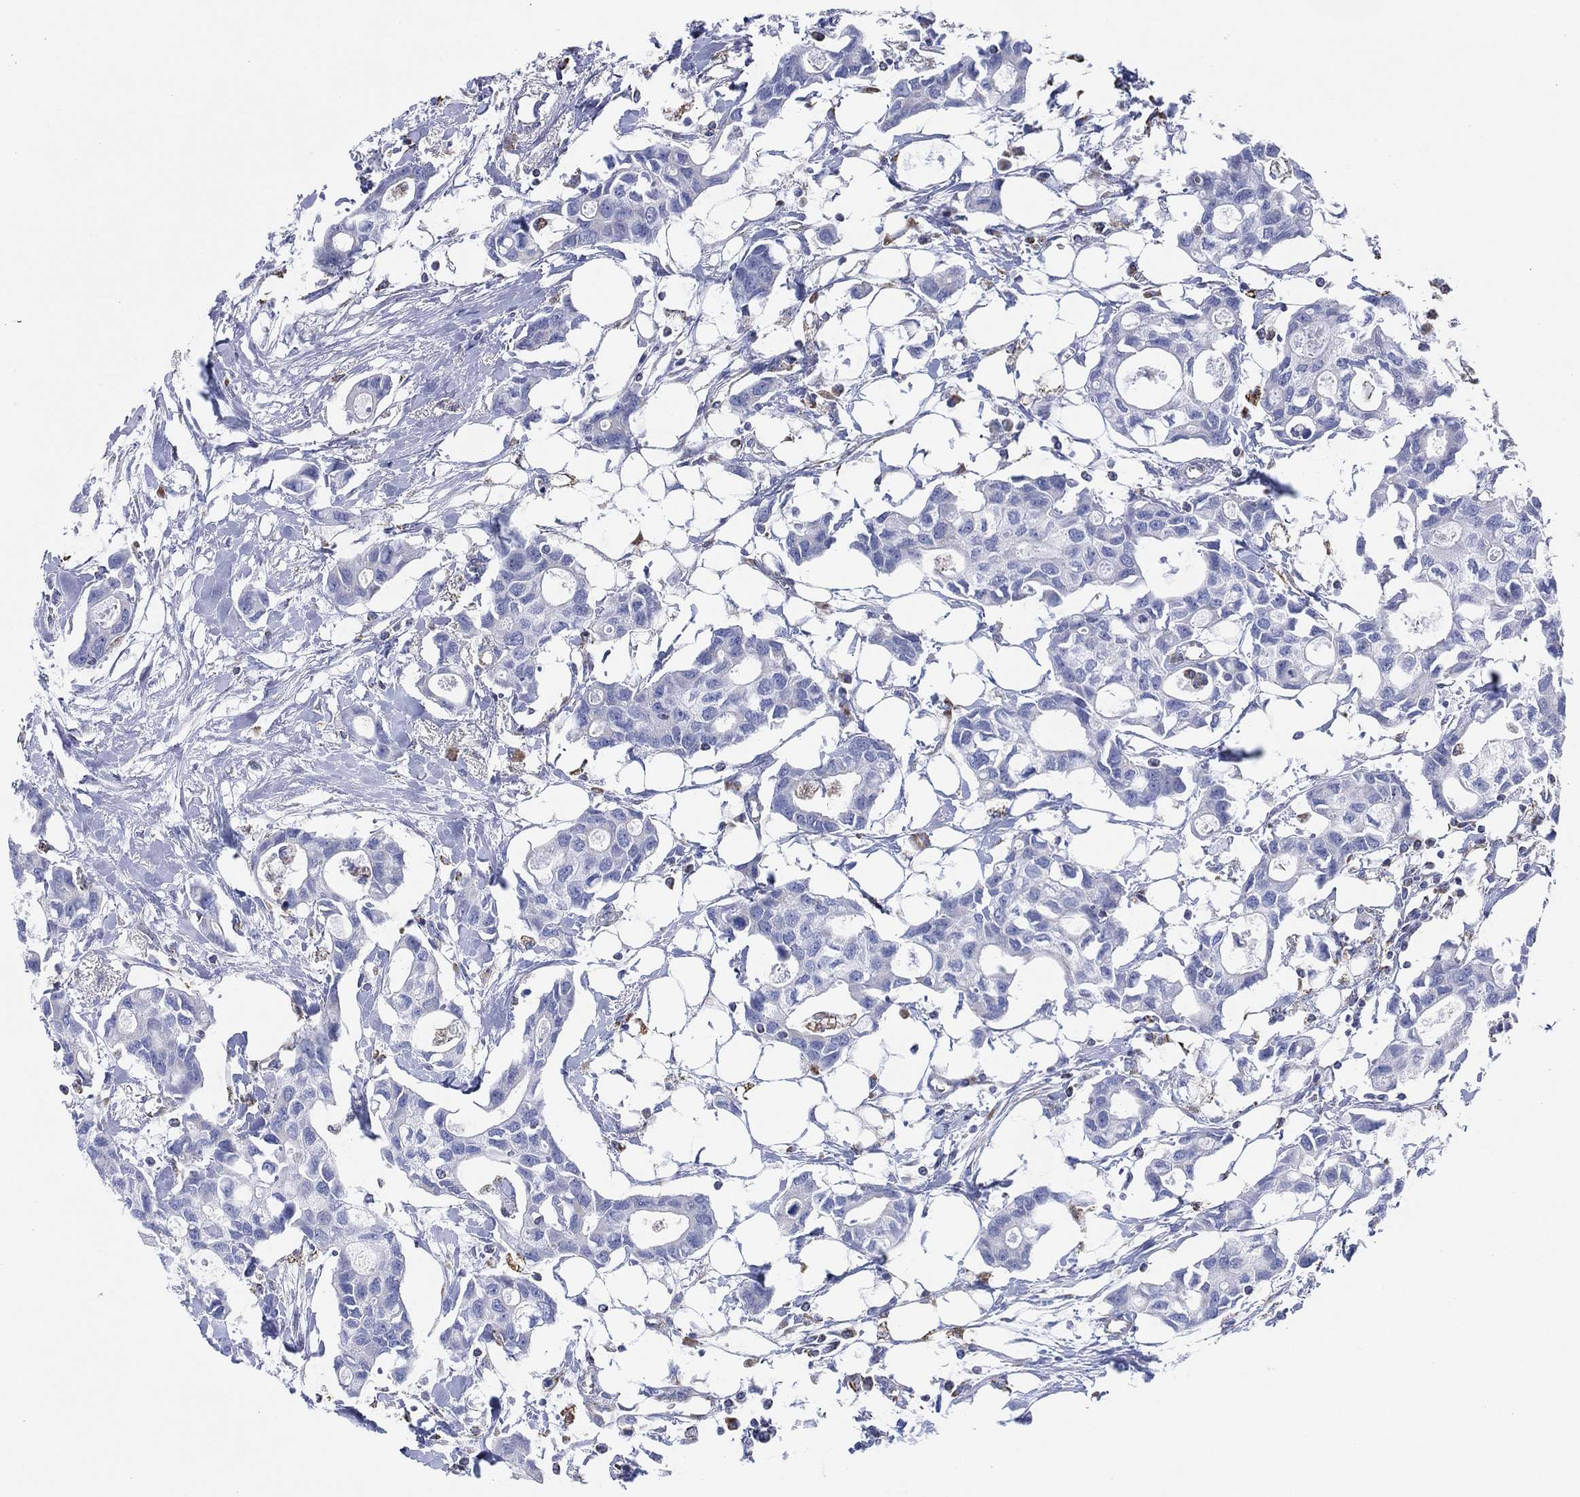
{"staining": {"intensity": "negative", "quantity": "none", "location": "none"}, "tissue": "breast cancer", "cell_type": "Tumor cells", "image_type": "cancer", "snomed": [{"axis": "morphology", "description": "Duct carcinoma"}, {"axis": "topography", "description": "Breast"}], "caption": "High power microscopy micrograph of an IHC photomicrograph of breast invasive ductal carcinoma, revealing no significant expression in tumor cells.", "gene": "CFTR", "patient": {"sex": "female", "age": 83}}